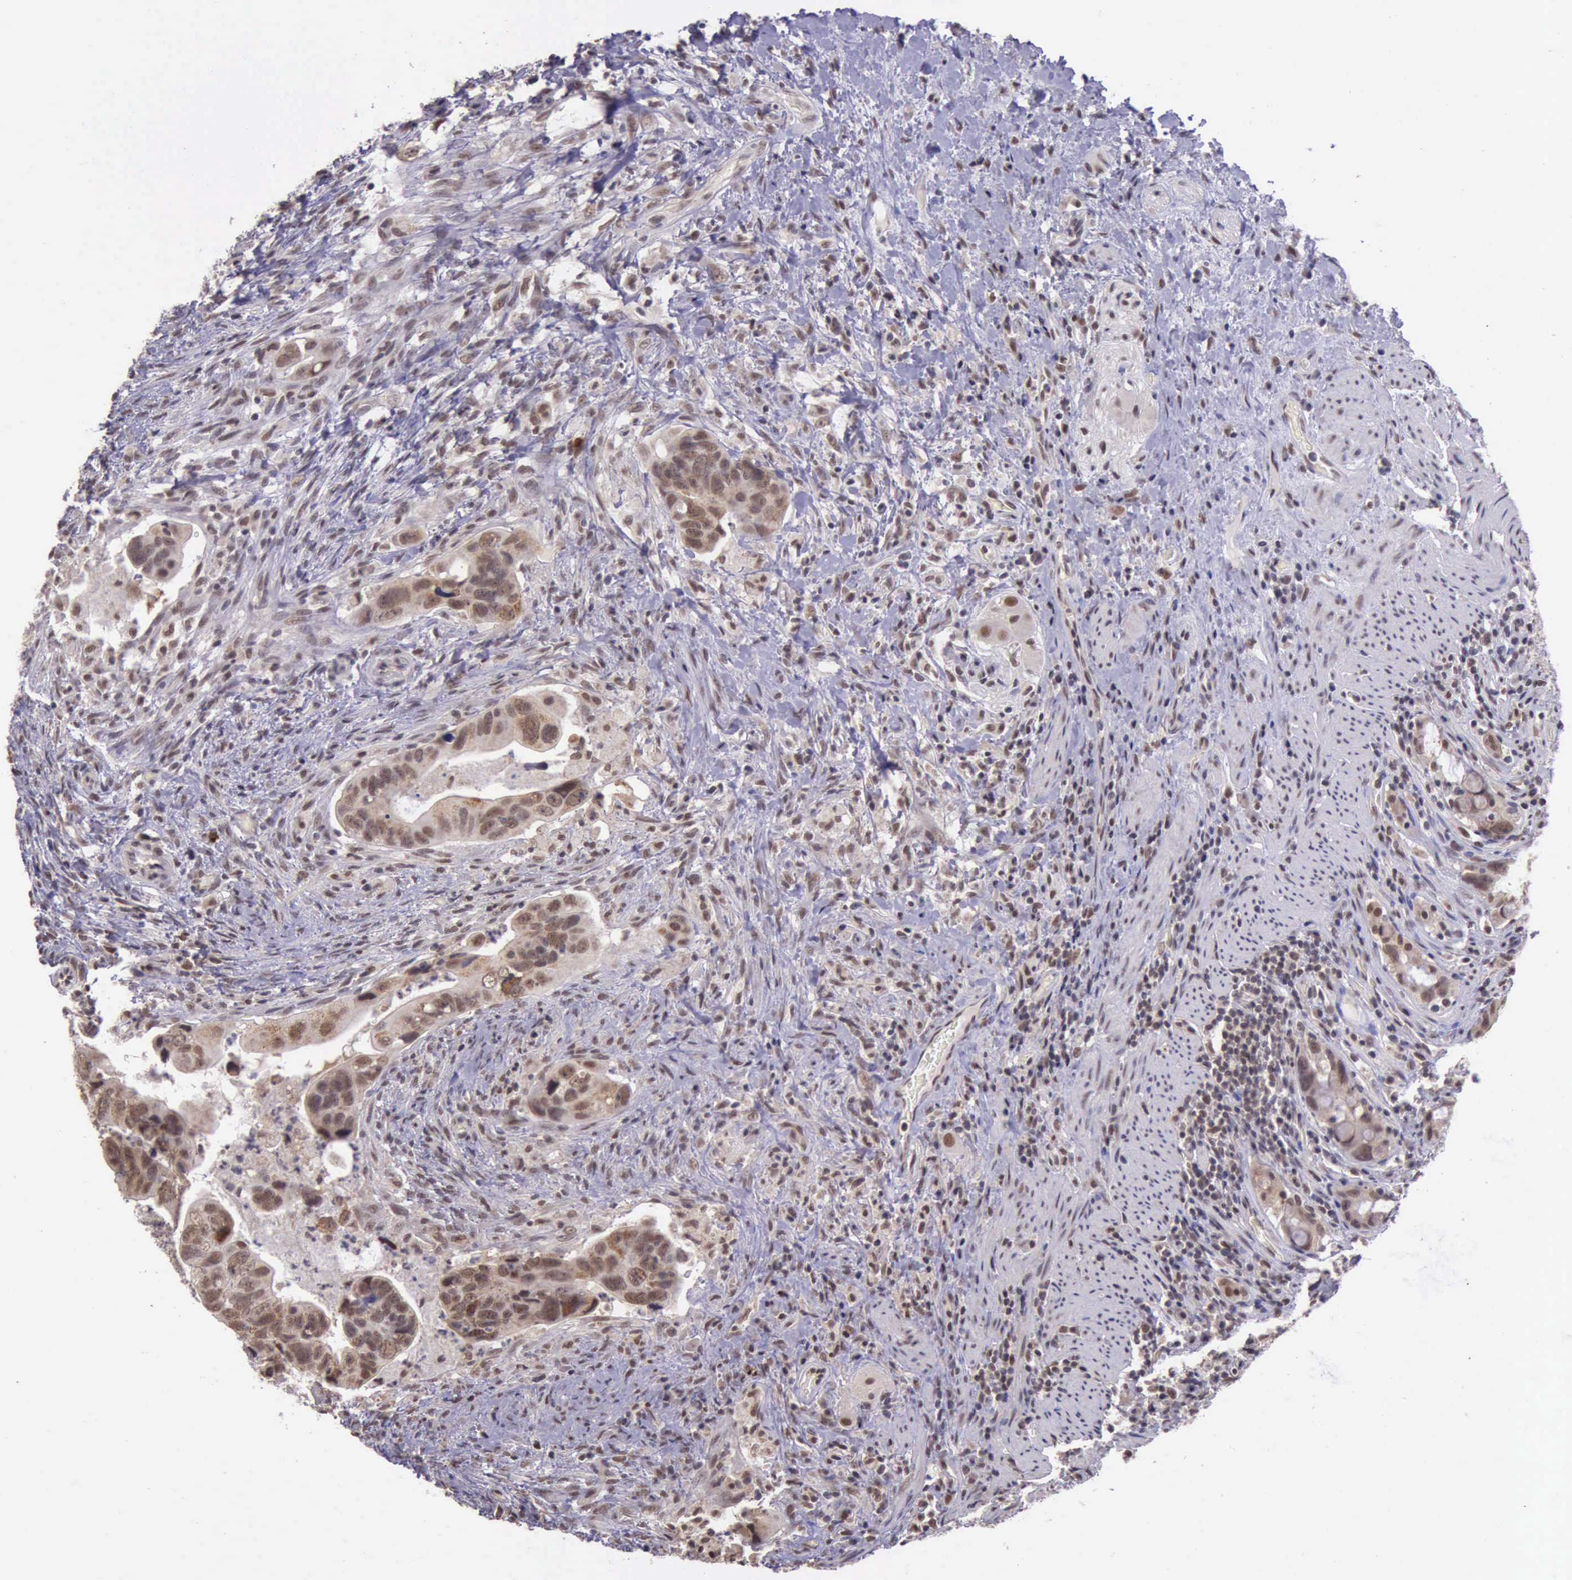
{"staining": {"intensity": "moderate", "quantity": ">75%", "location": "cytoplasmic/membranous,nuclear"}, "tissue": "colorectal cancer", "cell_type": "Tumor cells", "image_type": "cancer", "snomed": [{"axis": "morphology", "description": "Adenocarcinoma, NOS"}, {"axis": "topography", "description": "Rectum"}], "caption": "Tumor cells show moderate cytoplasmic/membranous and nuclear expression in approximately >75% of cells in colorectal adenocarcinoma.", "gene": "PRPF39", "patient": {"sex": "male", "age": 53}}